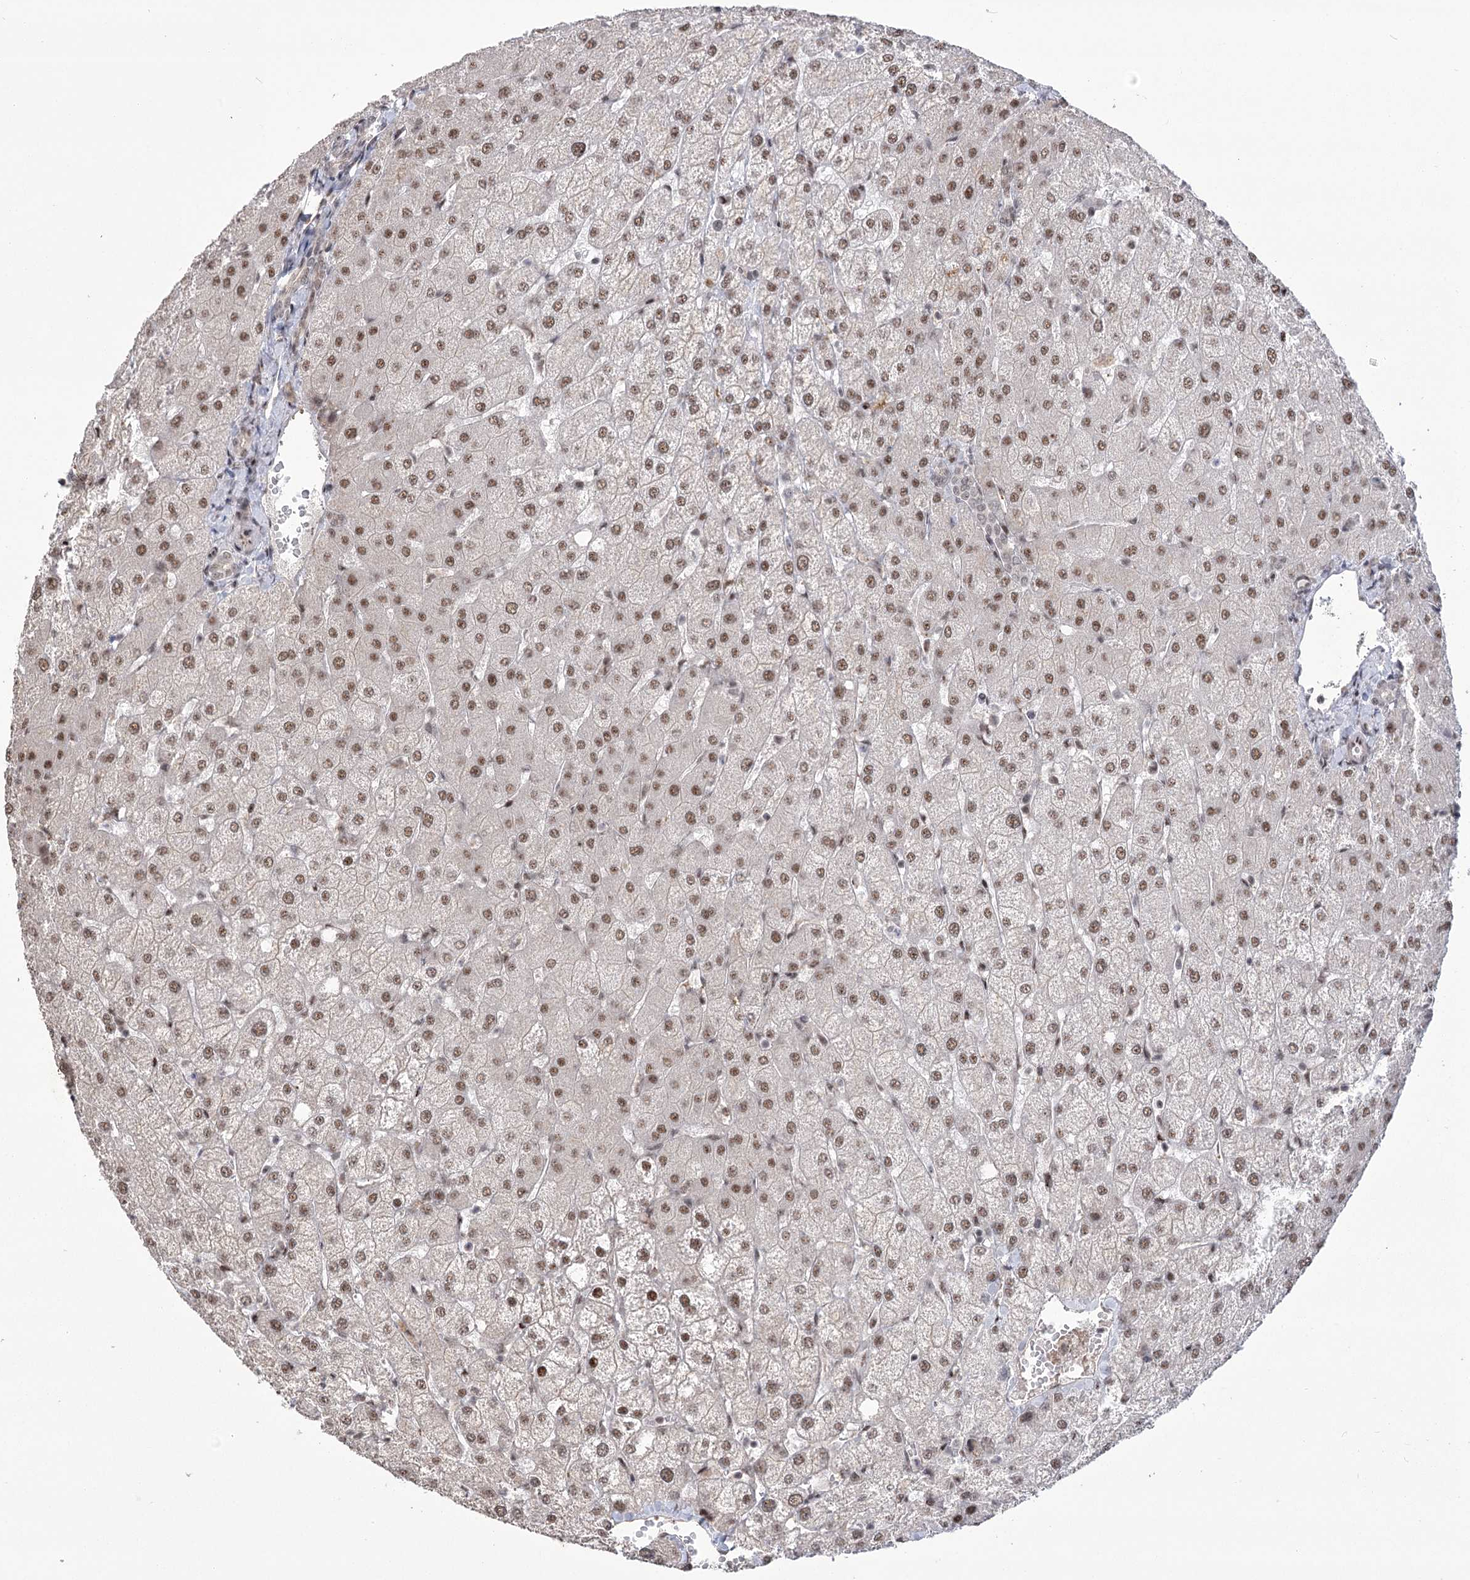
{"staining": {"intensity": "weak", "quantity": ">75%", "location": "nuclear"}, "tissue": "liver", "cell_type": "Cholangiocytes", "image_type": "normal", "snomed": [{"axis": "morphology", "description": "Normal tissue, NOS"}, {"axis": "topography", "description": "Liver"}], "caption": "Liver stained with immunohistochemistry exhibits weak nuclear positivity in approximately >75% of cholangiocytes. The staining is performed using DAB brown chromogen to label protein expression. The nuclei are counter-stained blue using hematoxylin.", "gene": "WBP1L", "patient": {"sex": "female", "age": 54}}